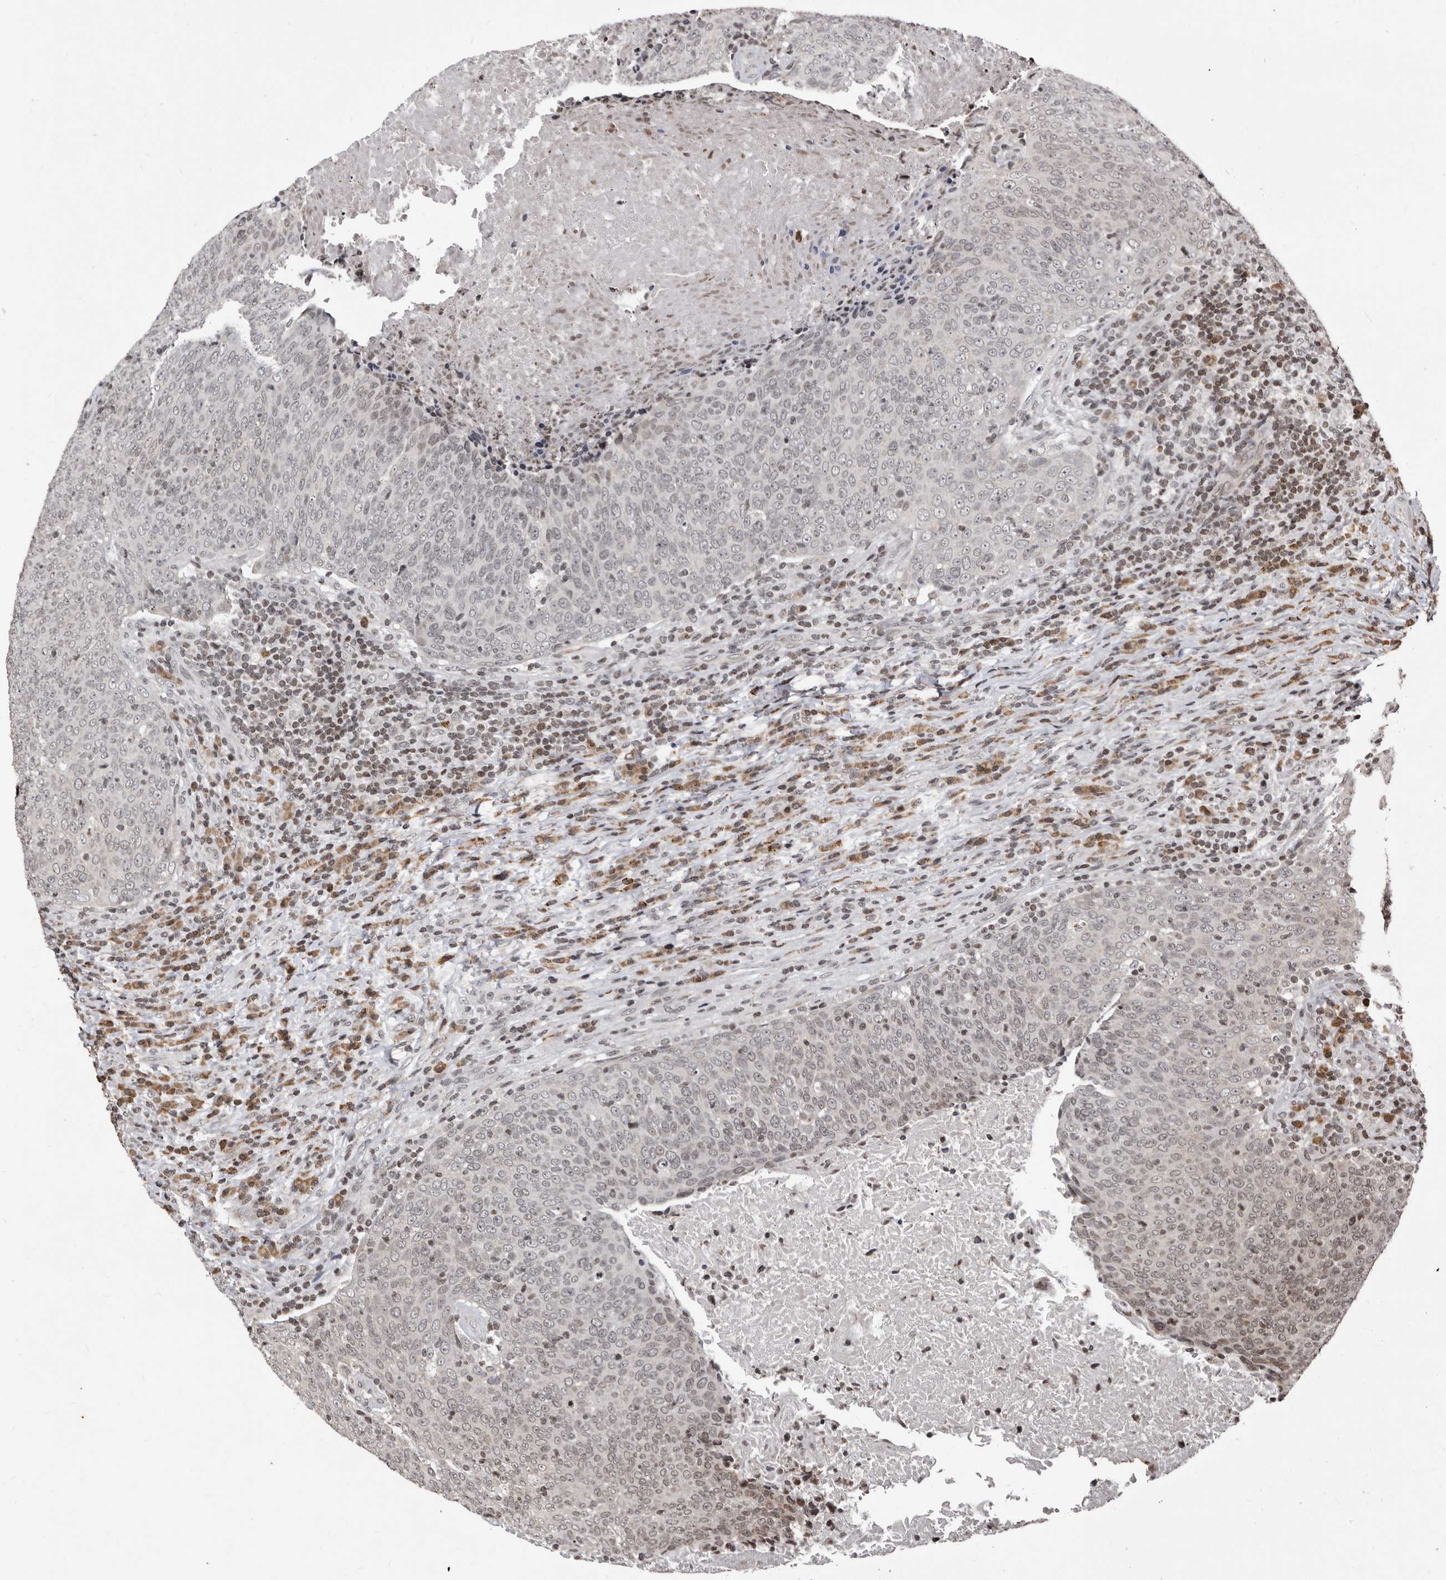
{"staining": {"intensity": "weak", "quantity": "<25%", "location": "nuclear"}, "tissue": "head and neck cancer", "cell_type": "Tumor cells", "image_type": "cancer", "snomed": [{"axis": "morphology", "description": "Squamous cell carcinoma, NOS"}, {"axis": "morphology", "description": "Squamous cell carcinoma, metastatic, NOS"}, {"axis": "topography", "description": "Lymph node"}, {"axis": "topography", "description": "Head-Neck"}], "caption": "High power microscopy image of an IHC micrograph of head and neck squamous cell carcinoma, revealing no significant expression in tumor cells.", "gene": "THUMPD1", "patient": {"sex": "male", "age": 62}}